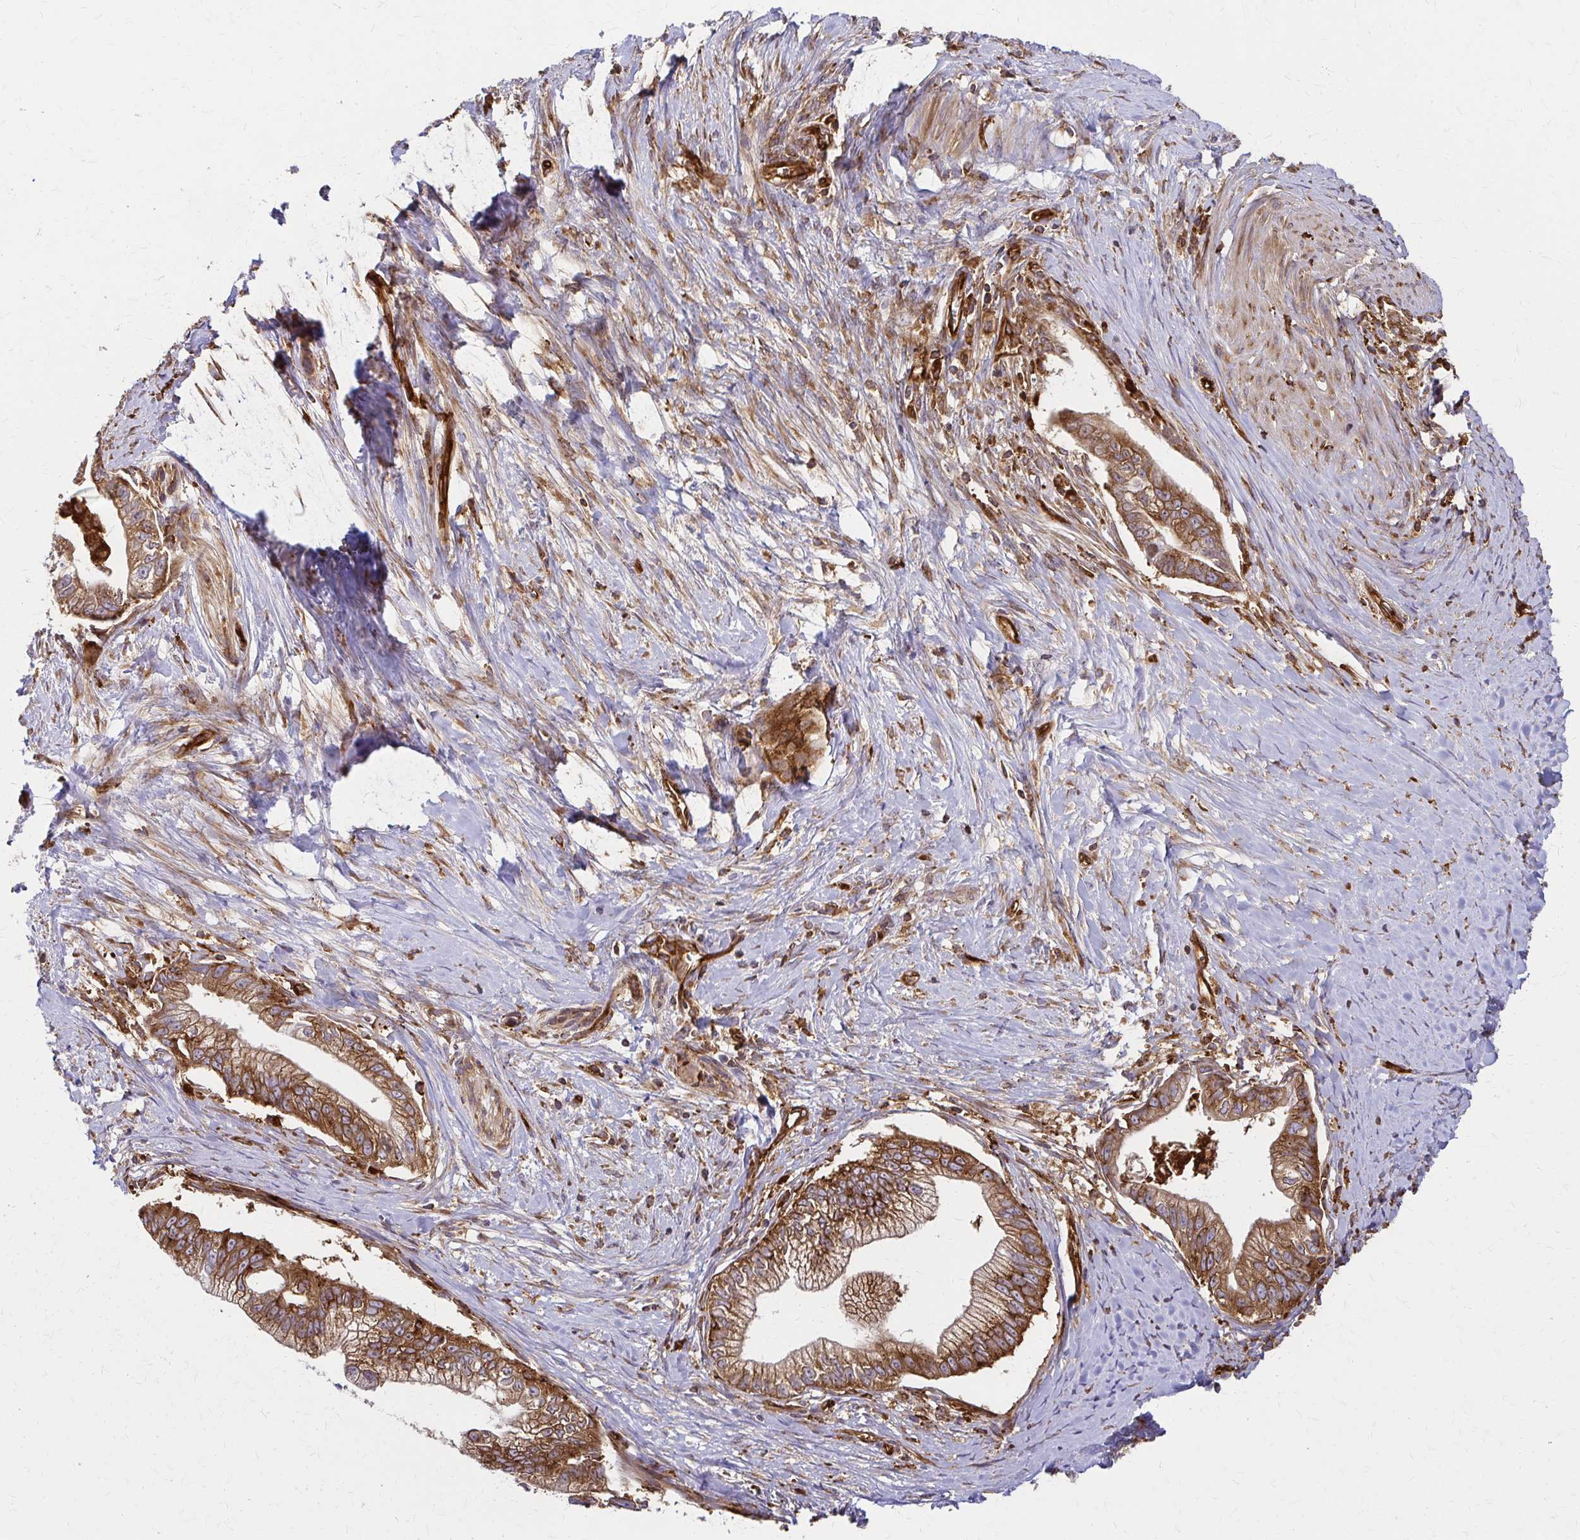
{"staining": {"intensity": "strong", "quantity": ">75%", "location": "cytoplasmic/membranous"}, "tissue": "pancreatic cancer", "cell_type": "Tumor cells", "image_type": "cancer", "snomed": [{"axis": "morphology", "description": "Adenocarcinoma, NOS"}, {"axis": "topography", "description": "Pancreas"}], "caption": "Immunohistochemistry (IHC) histopathology image of human adenocarcinoma (pancreatic) stained for a protein (brown), which demonstrates high levels of strong cytoplasmic/membranous positivity in about >75% of tumor cells.", "gene": "WASF2", "patient": {"sex": "male", "age": 70}}